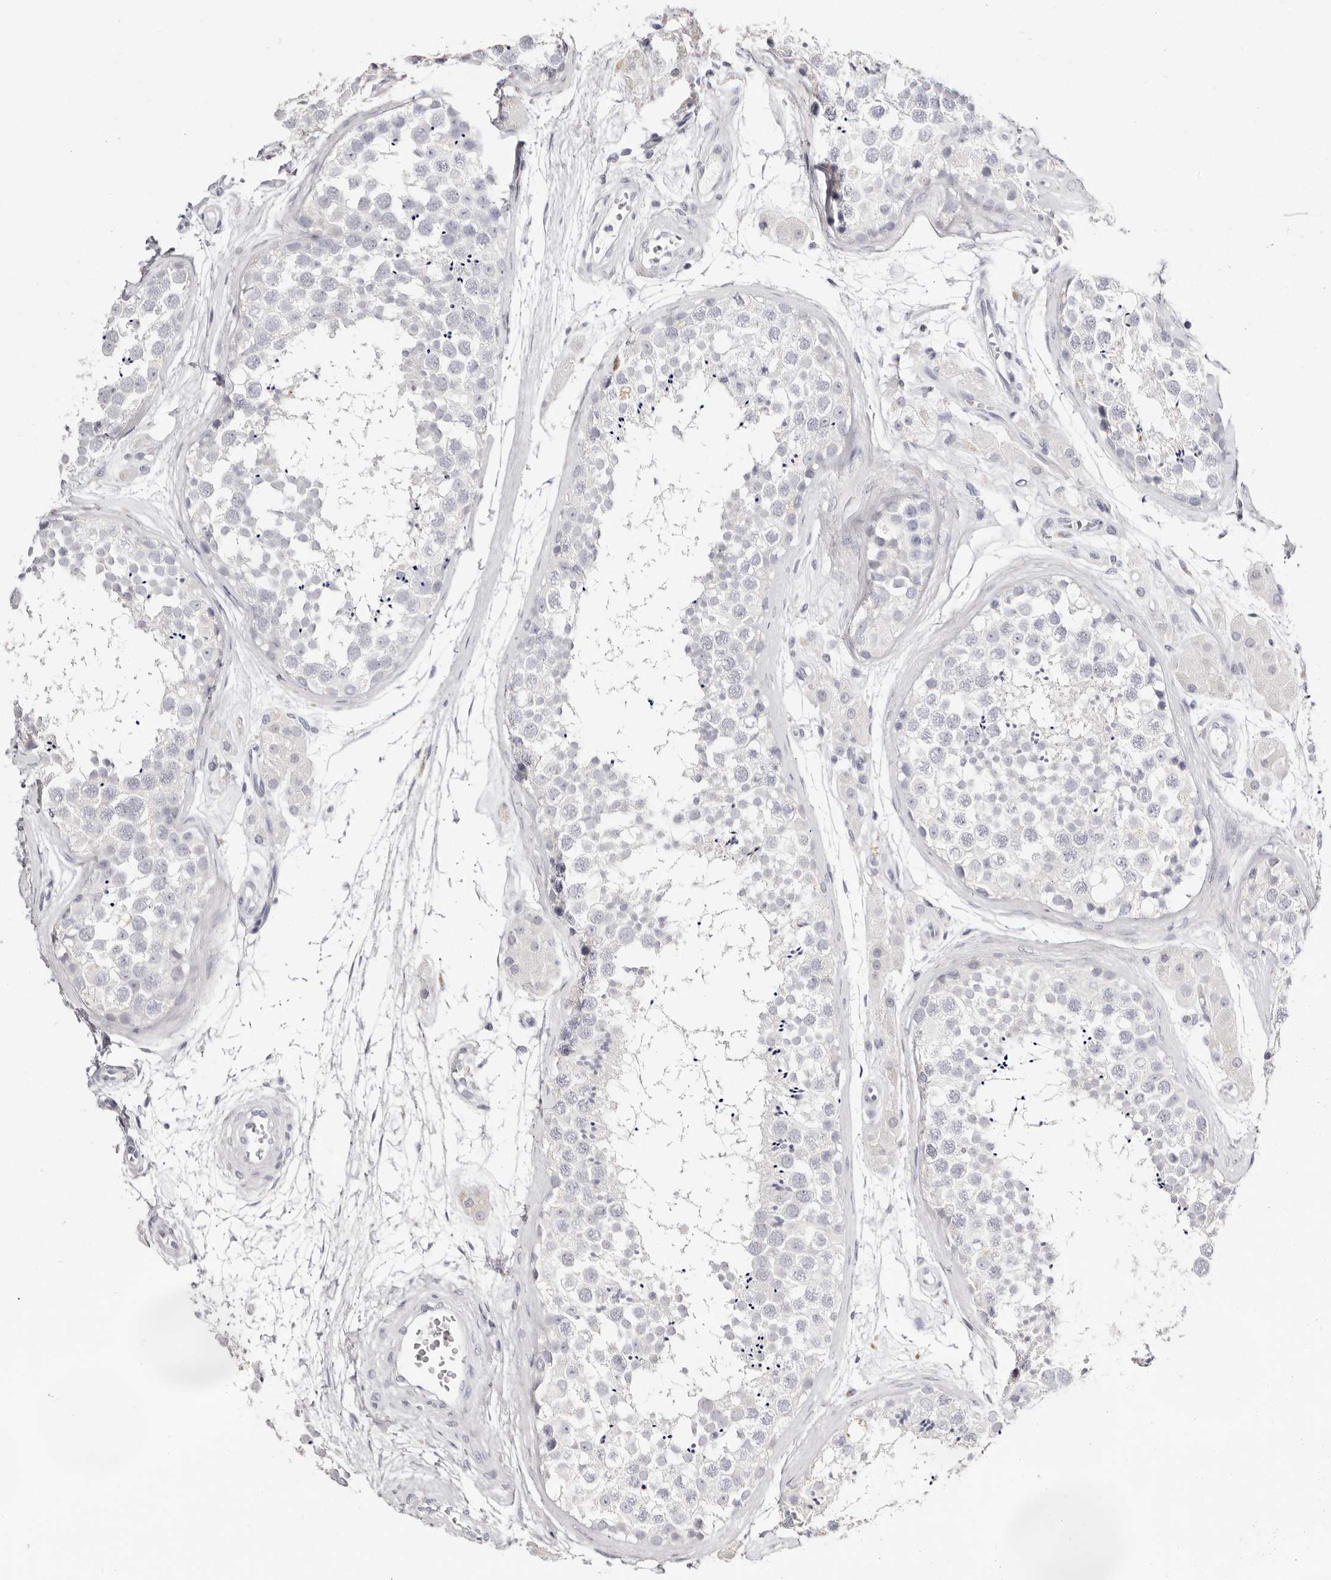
{"staining": {"intensity": "negative", "quantity": "none", "location": "none"}, "tissue": "testis", "cell_type": "Cells in seminiferous ducts", "image_type": "normal", "snomed": [{"axis": "morphology", "description": "Normal tissue, NOS"}, {"axis": "topography", "description": "Testis"}], "caption": "The micrograph shows no staining of cells in seminiferous ducts in normal testis. Nuclei are stained in blue.", "gene": "AKNAD1", "patient": {"sex": "male", "age": 56}}